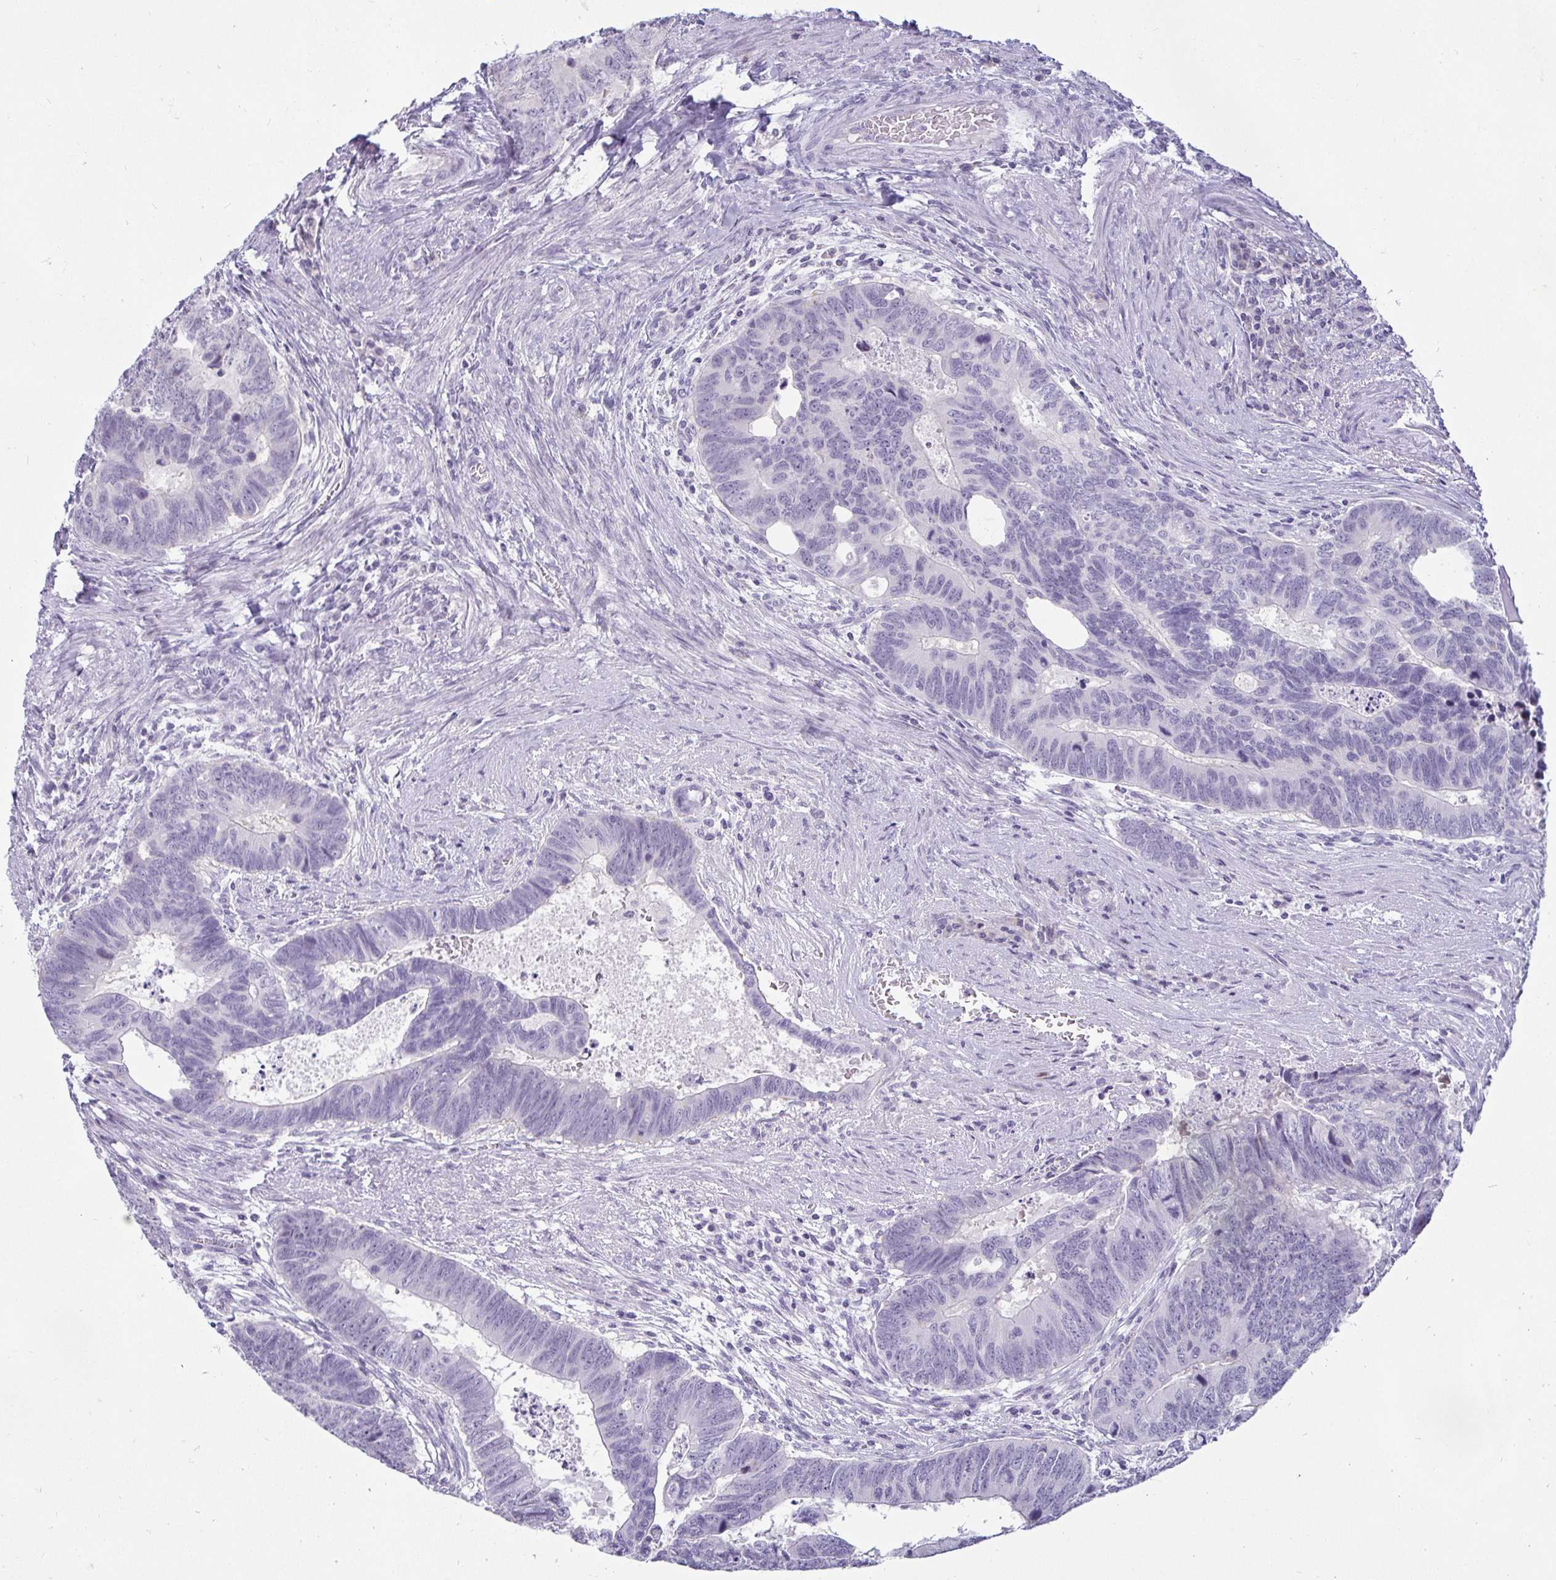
{"staining": {"intensity": "negative", "quantity": "none", "location": "none"}, "tissue": "colorectal cancer", "cell_type": "Tumor cells", "image_type": "cancer", "snomed": [{"axis": "morphology", "description": "Adenocarcinoma, NOS"}, {"axis": "topography", "description": "Colon"}], "caption": "IHC photomicrograph of colorectal cancer stained for a protein (brown), which exhibits no positivity in tumor cells. (DAB IHC, high magnification).", "gene": "CR2", "patient": {"sex": "male", "age": 62}}